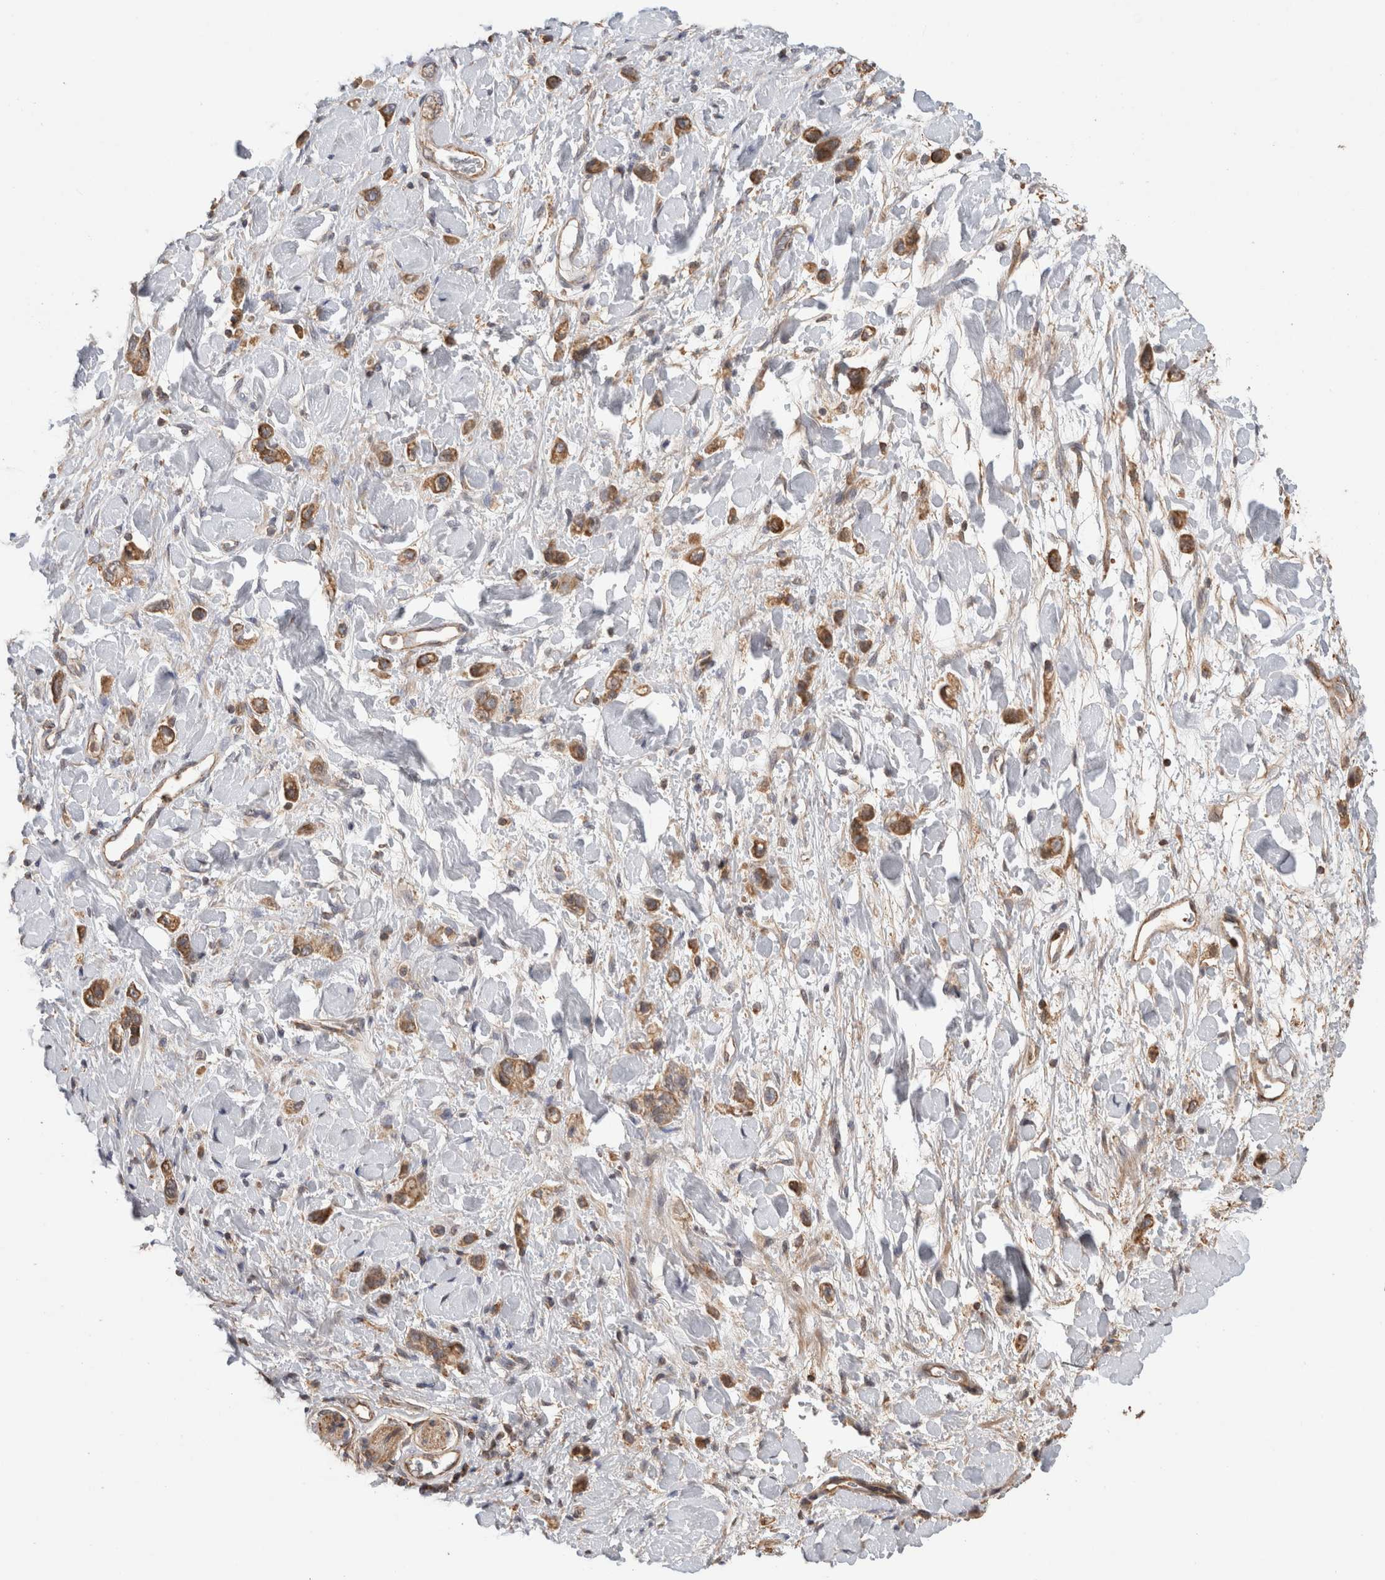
{"staining": {"intensity": "moderate", "quantity": ">75%", "location": "cytoplasmic/membranous"}, "tissue": "stomach cancer", "cell_type": "Tumor cells", "image_type": "cancer", "snomed": [{"axis": "morphology", "description": "Adenocarcinoma, NOS"}, {"axis": "topography", "description": "Stomach"}], "caption": "High-power microscopy captured an IHC histopathology image of stomach adenocarcinoma, revealing moderate cytoplasmic/membranous positivity in about >75% of tumor cells.", "gene": "IMMP2L", "patient": {"sex": "female", "age": 65}}